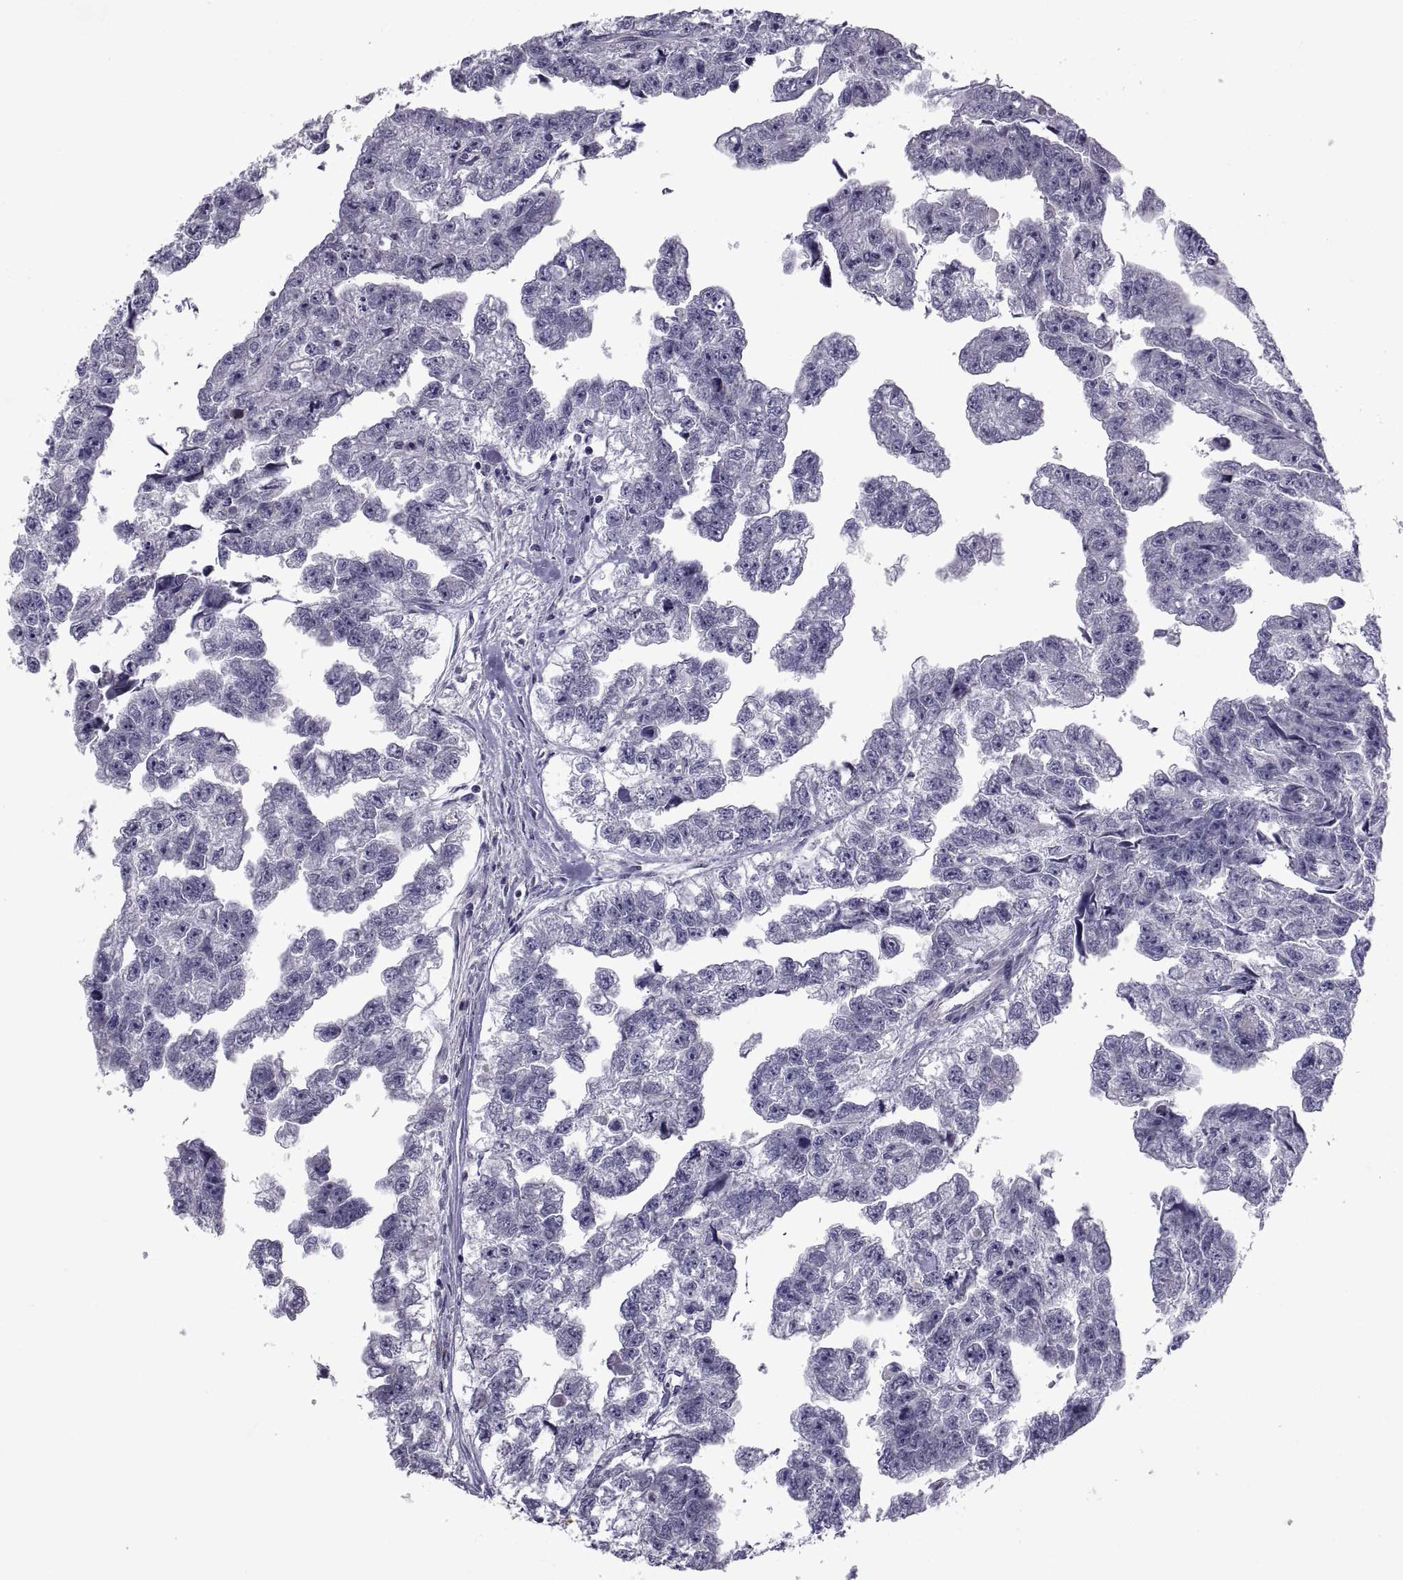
{"staining": {"intensity": "negative", "quantity": "none", "location": "none"}, "tissue": "testis cancer", "cell_type": "Tumor cells", "image_type": "cancer", "snomed": [{"axis": "morphology", "description": "Carcinoma, Embryonal, NOS"}, {"axis": "morphology", "description": "Teratoma, malignant, NOS"}, {"axis": "topography", "description": "Testis"}], "caption": "A high-resolution micrograph shows immunohistochemistry staining of embryonal carcinoma (testis), which demonstrates no significant expression in tumor cells.", "gene": "NPTX2", "patient": {"sex": "male", "age": 44}}